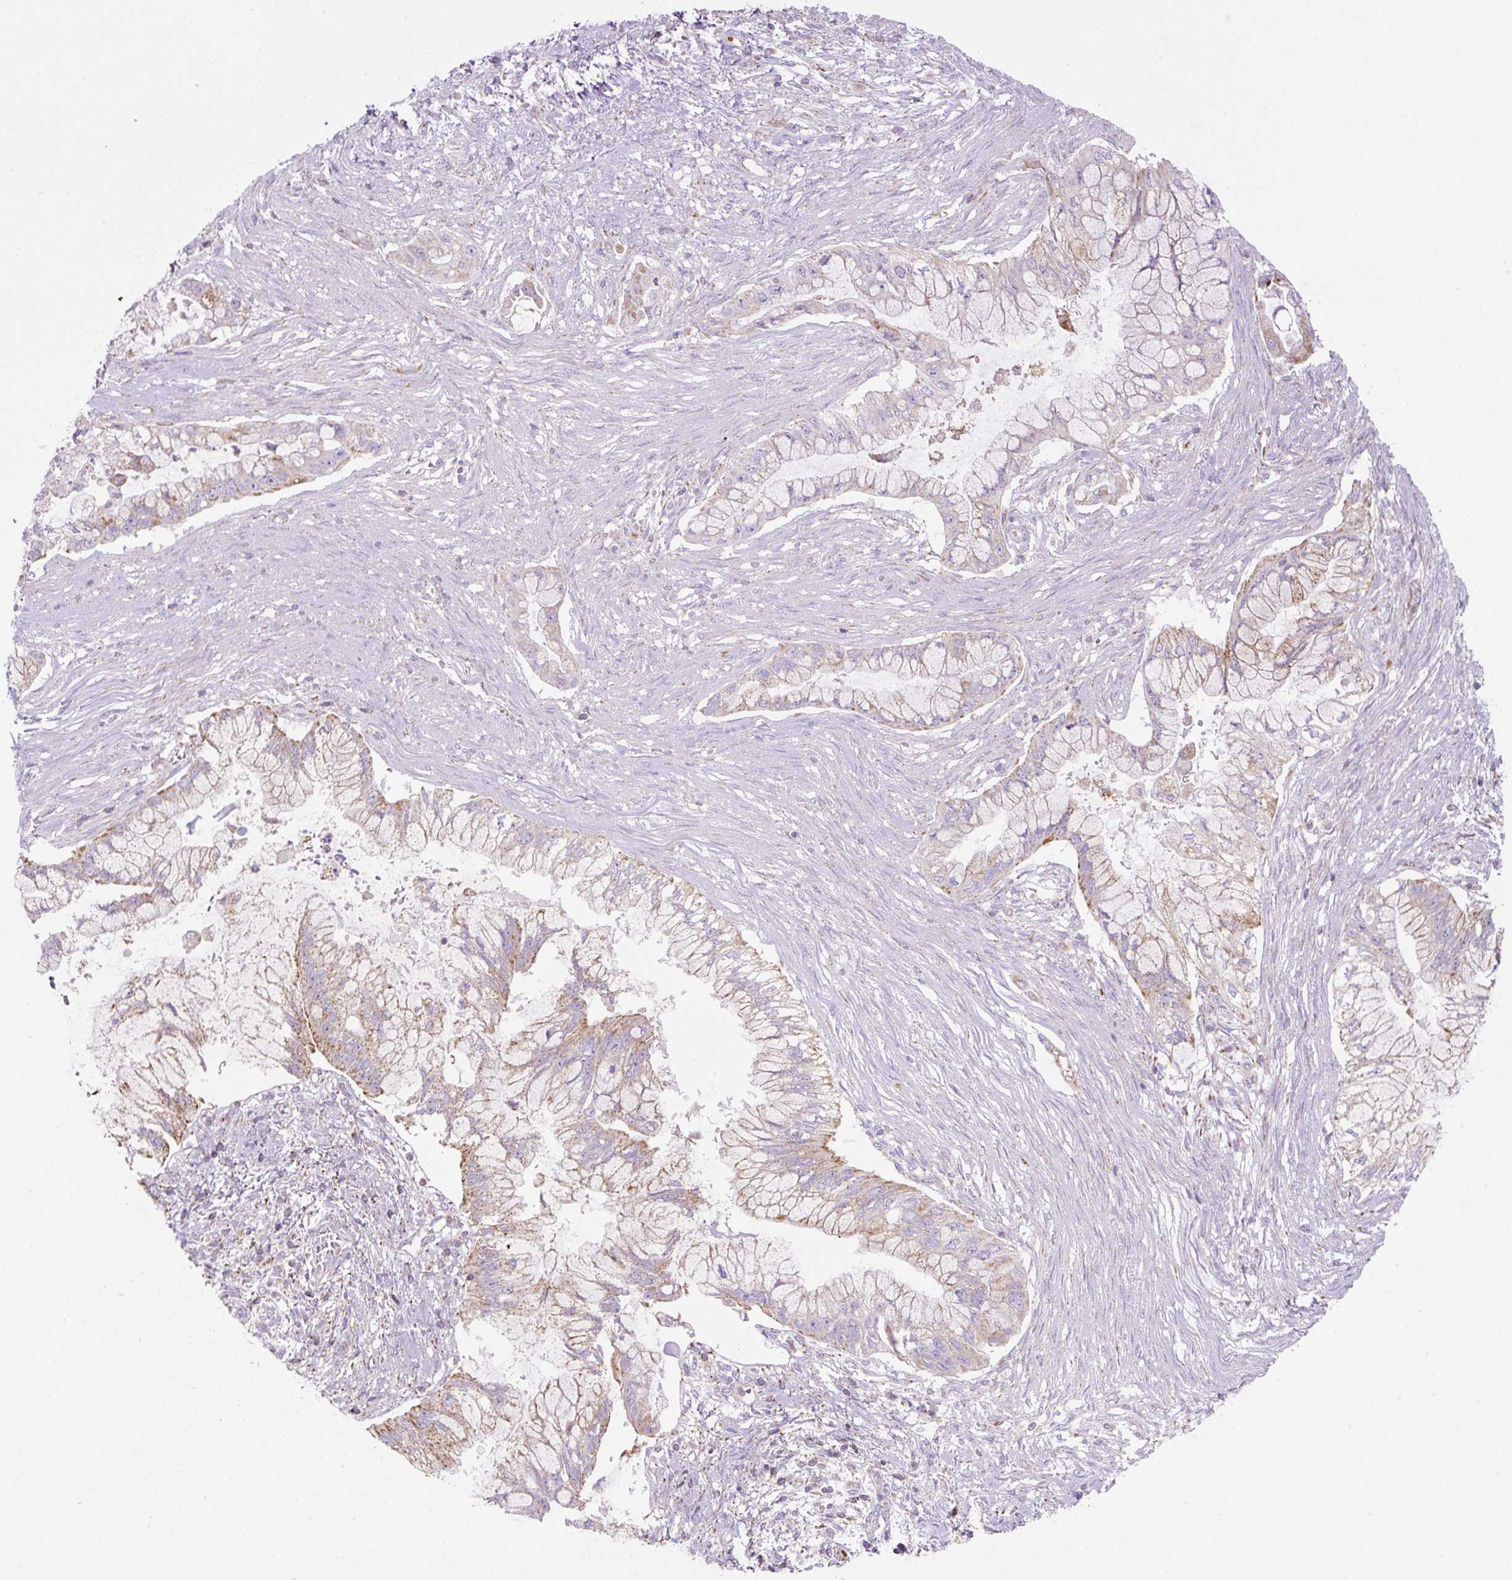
{"staining": {"intensity": "weak", "quantity": "25%-75%", "location": "cytoplasmic/membranous"}, "tissue": "pancreatic cancer", "cell_type": "Tumor cells", "image_type": "cancer", "snomed": [{"axis": "morphology", "description": "Adenocarcinoma, NOS"}, {"axis": "topography", "description": "Pancreas"}], "caption": "Brown immunohistochemical staining in pancreatic cancer (adenocarcinoma) displays weak cytoplasmic/membranous staining in about 25%-75% of tumor cells. Nuclei are stained in blue.", "gene": "NF1", "patient": {"sex": "male", "age": 48}}